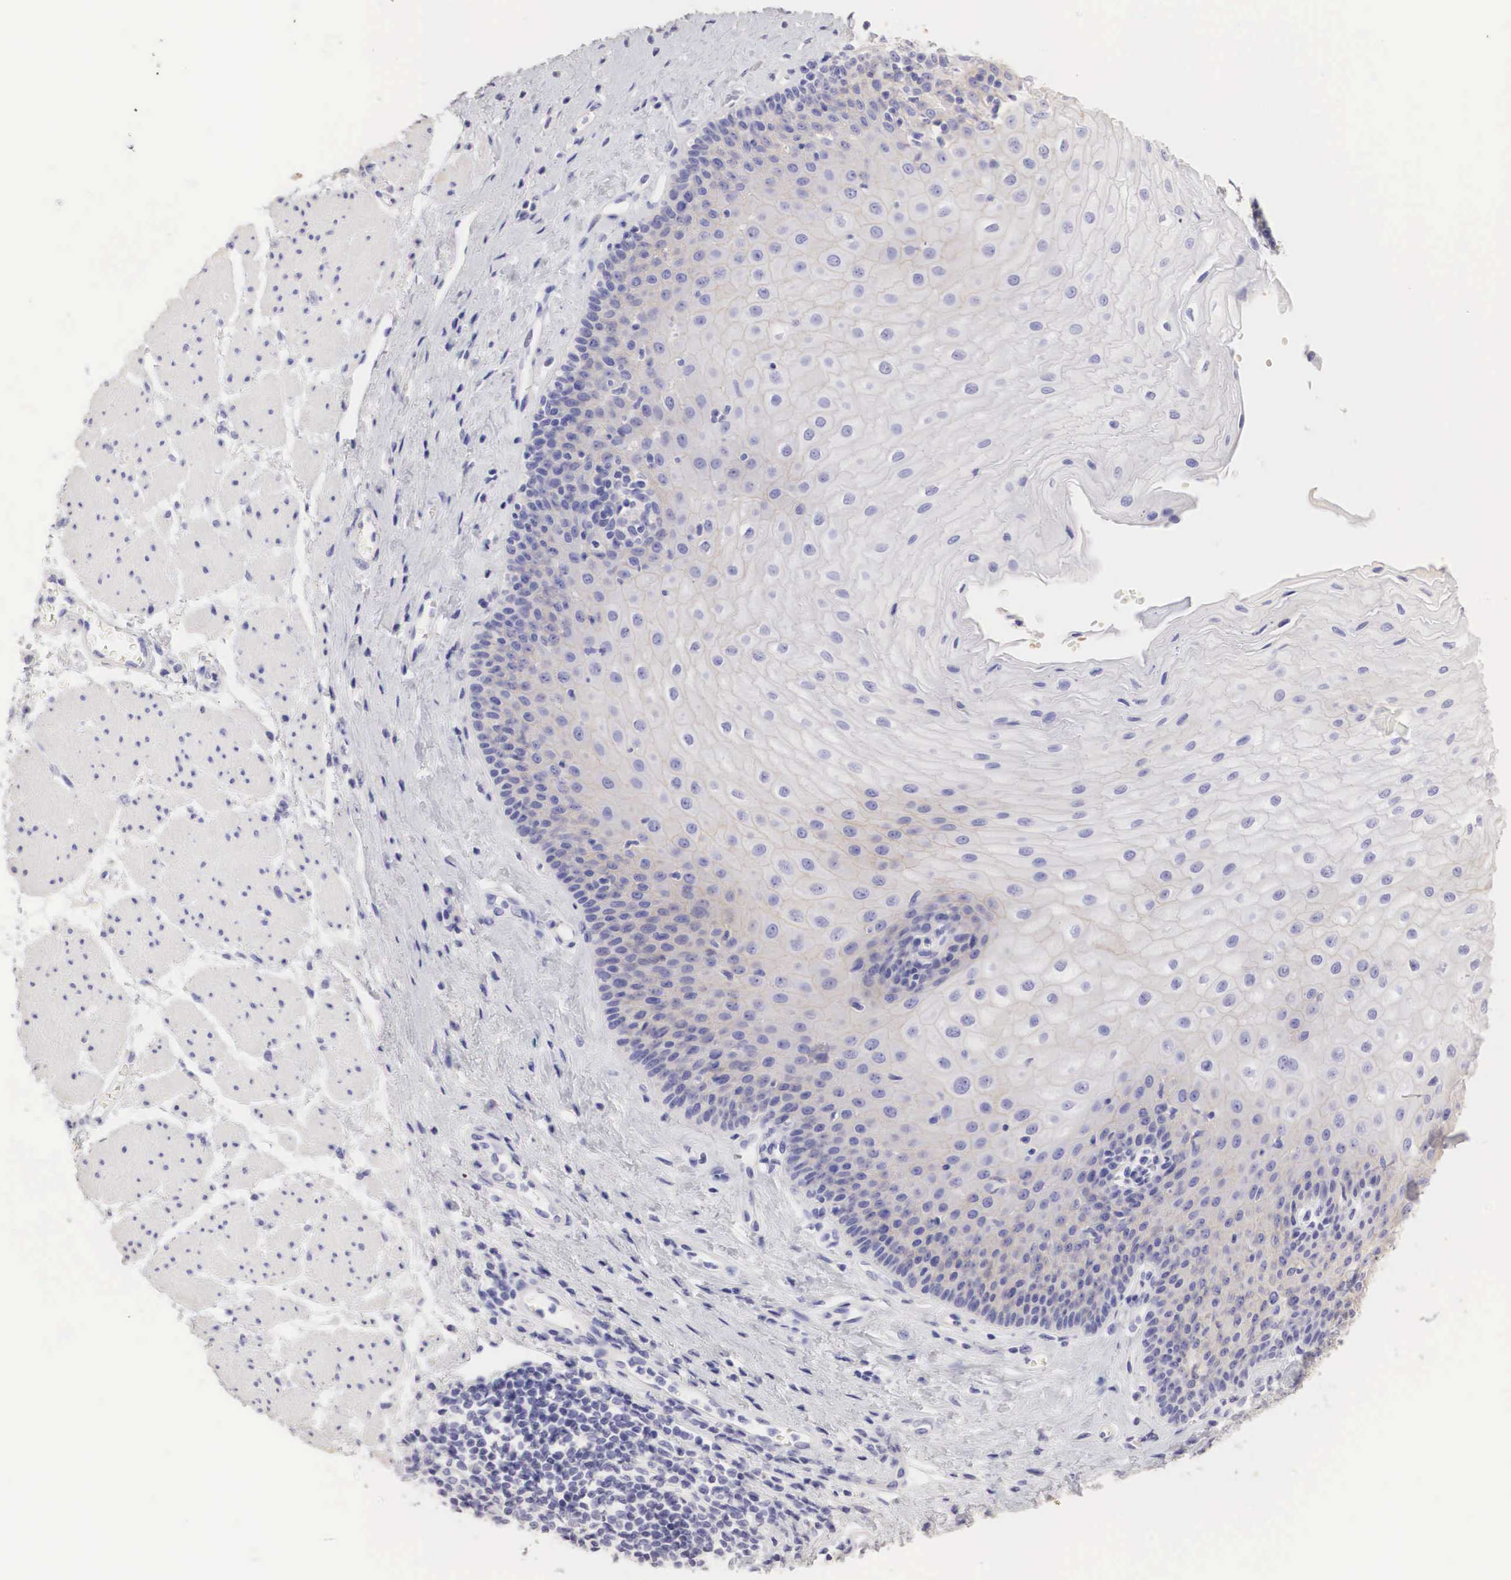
{"staining": {"intensity": "negative", "quantity": "none", "location": "none"}, "tissue": "esophagus", "cell_type": "Squamous epithelial cells", "image_type": "normal", "snomed": [{"axis": "morphology", "description": "Normal tissue, NOS"}, {"axis": "topography", "description": "Esophagus"}], "caption": "Immunohistochemistry of unremarkable human esophagus displays no expression in squamous epithelial cells. (Immunohistochemistry (ihc), brightfield microscopy, high magnification).", "gene": "ERBB2", "patient": {"sex": "male", "age": 65}}